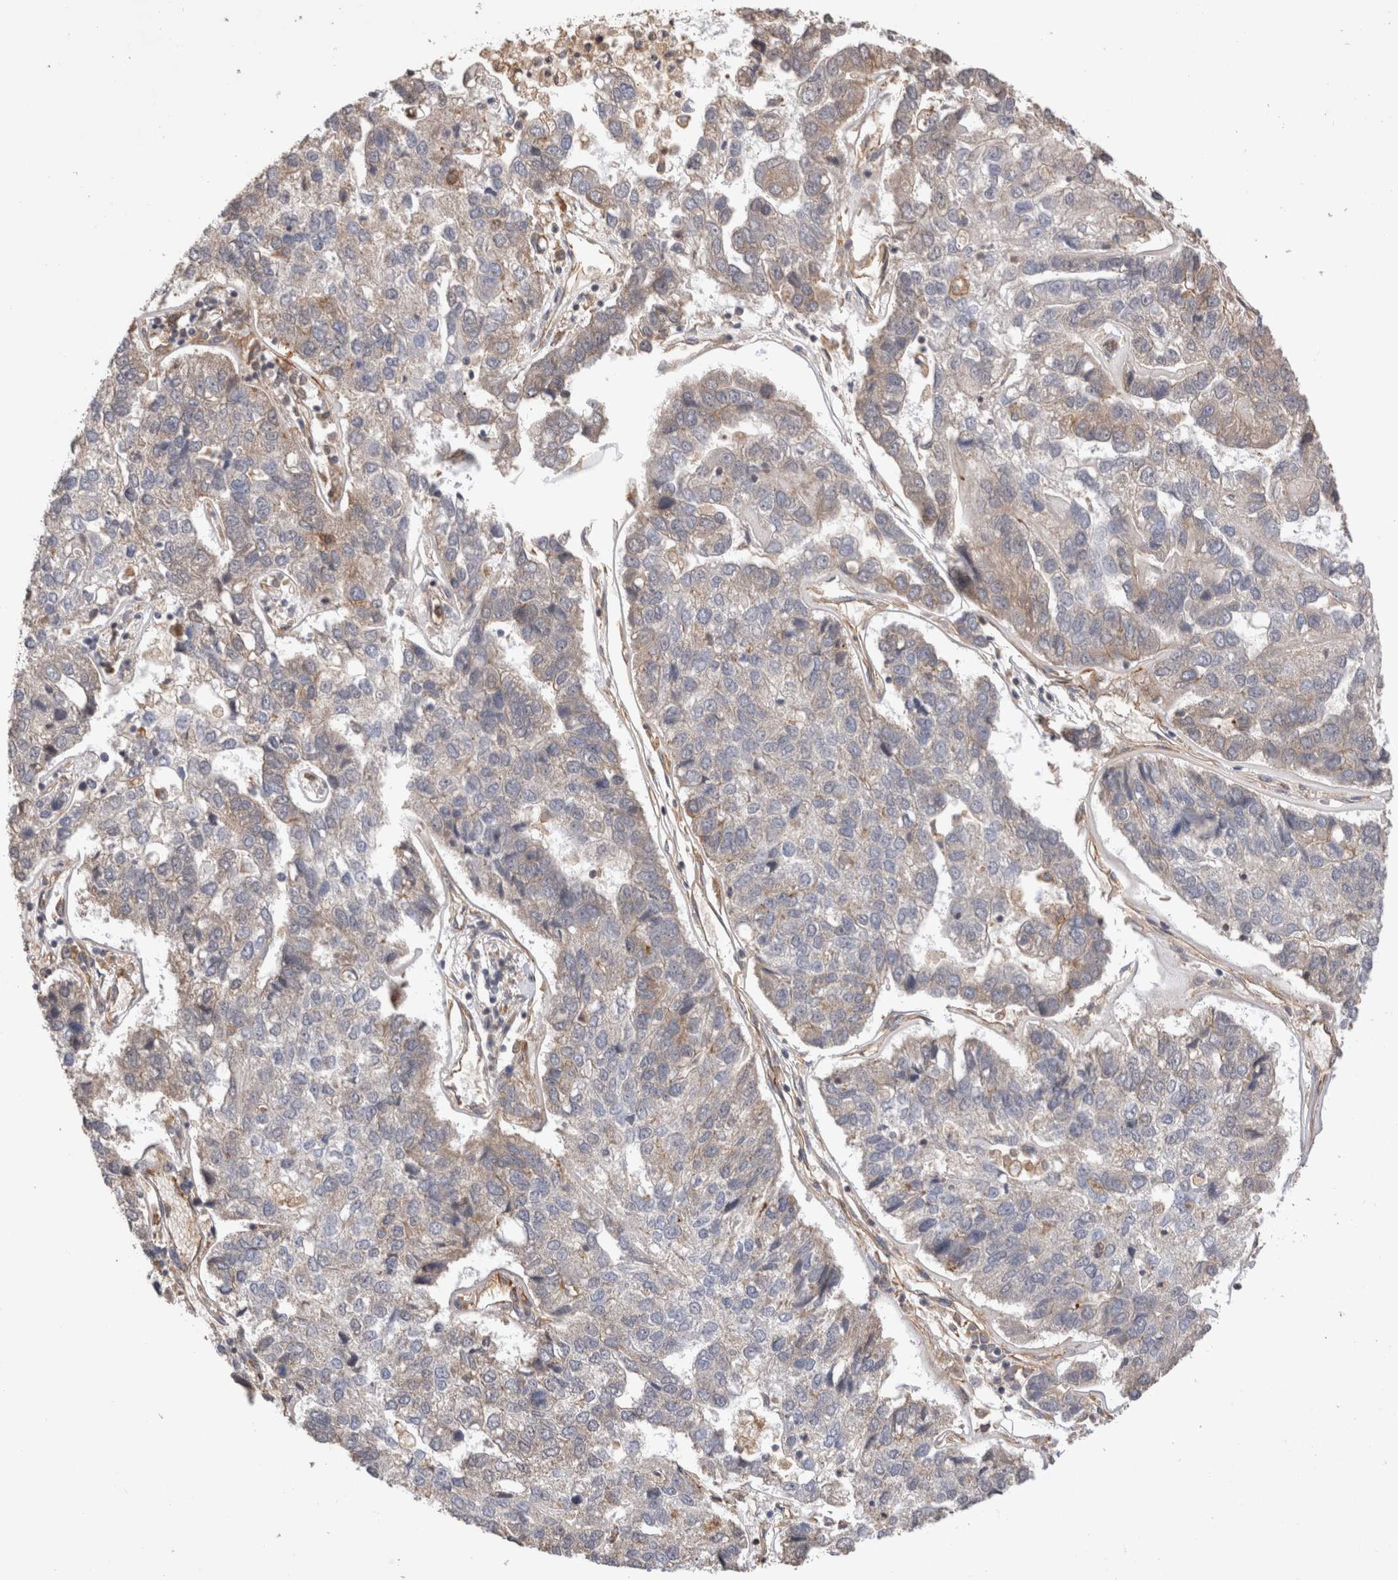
{"staining": {"intensity": "weak", "quantity": "<25%", "location": "cytoplasmic/membranous"}, "tissue": "pancreatic cancer", "cell_type": "Tumor cells", "image_type": "cancer", "snomed": [{"axis": "morphology", "description": "Adenocarcinoma, NOS"}, {"axis": "topography", "description": "Pancreas"}], "caption": "The immunohistochemistry micrograph has no significant expression in tumor cells of pancreatic cancer (adenocarcinoma) tissue.", "gene": "BNIP2", "patient": {"sex": "female", "age": 61}}